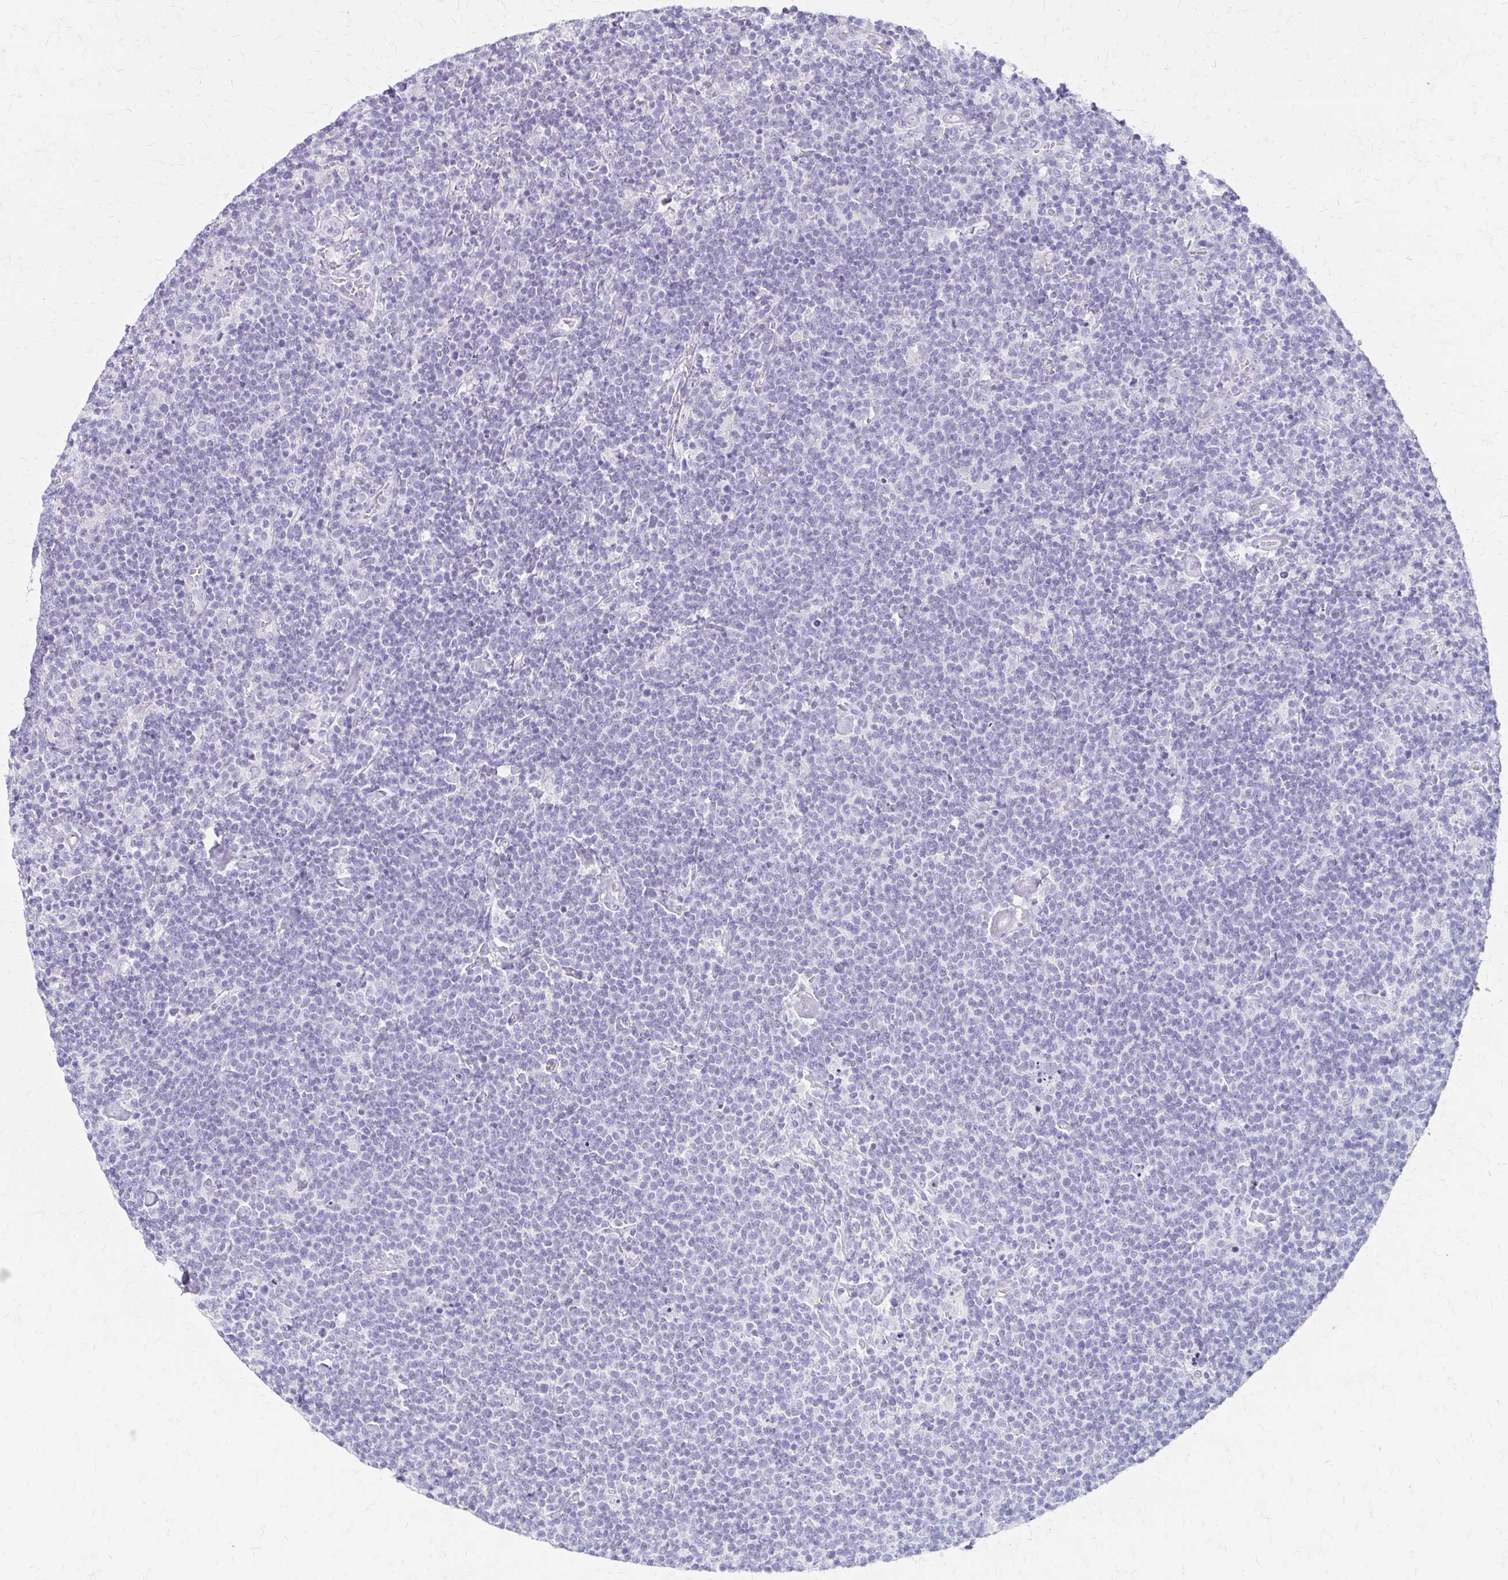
{"staining": {"intensity": "negative", "quantity": "none", "location": "none"}, "tissue": "lymphoma", "cell_type": "Tumor cells", "image_type": "cancer", "snomed": [{"axis": "morphology", "description": "Malignant lymphoma, non-Hodgkin's type, High grade"}, {"axis": "topography", "description": "Lymph node"}], "caption": "Lymphoma stained for a protein using immunohistochemistry (IHC) displays no positivity tumor cells.", "gene": "IVL", "patient": {"sex": "male", "age": 61}}